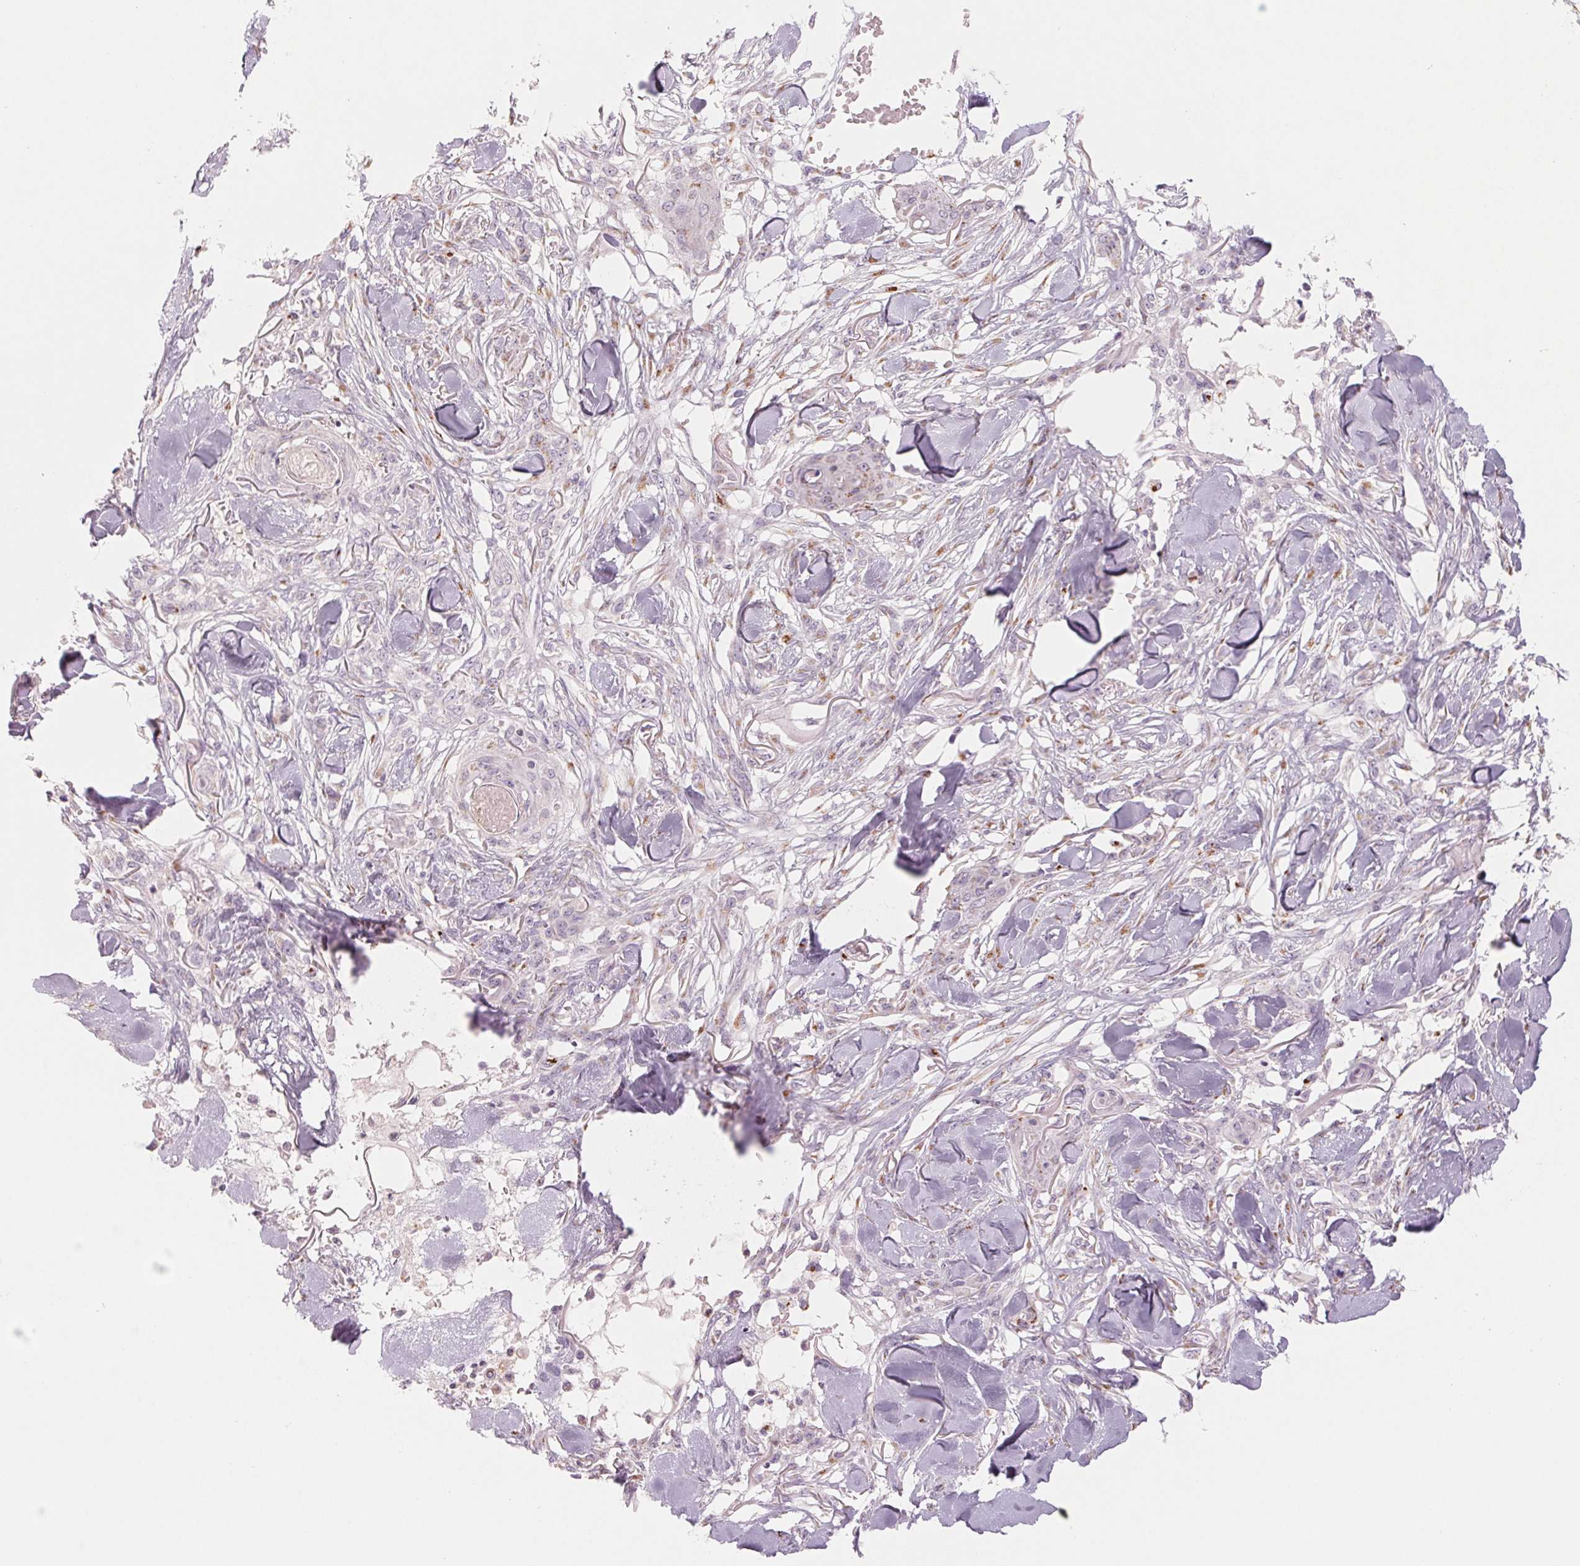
{"staining": {"intensity": "negative", "quantity": "none", "location": "none"}, "tissue": "skin cancer", "cell_type": "Tumor cells", "image_type": "cancer", "snomed": [{"axis": "morphology", "description": "Squamous cell carcinoma, NOS"}, {"axis": "topography", "description": "Skin"}], "caption": "IHC photomicrograph of neoplastic tissue: squamous cell carcinoma (skin) stained with DAB reveals no significant protein positivity in tumor cells.", "gene": "GALNT7", "patient": {"sex": "female", "age": 59}}